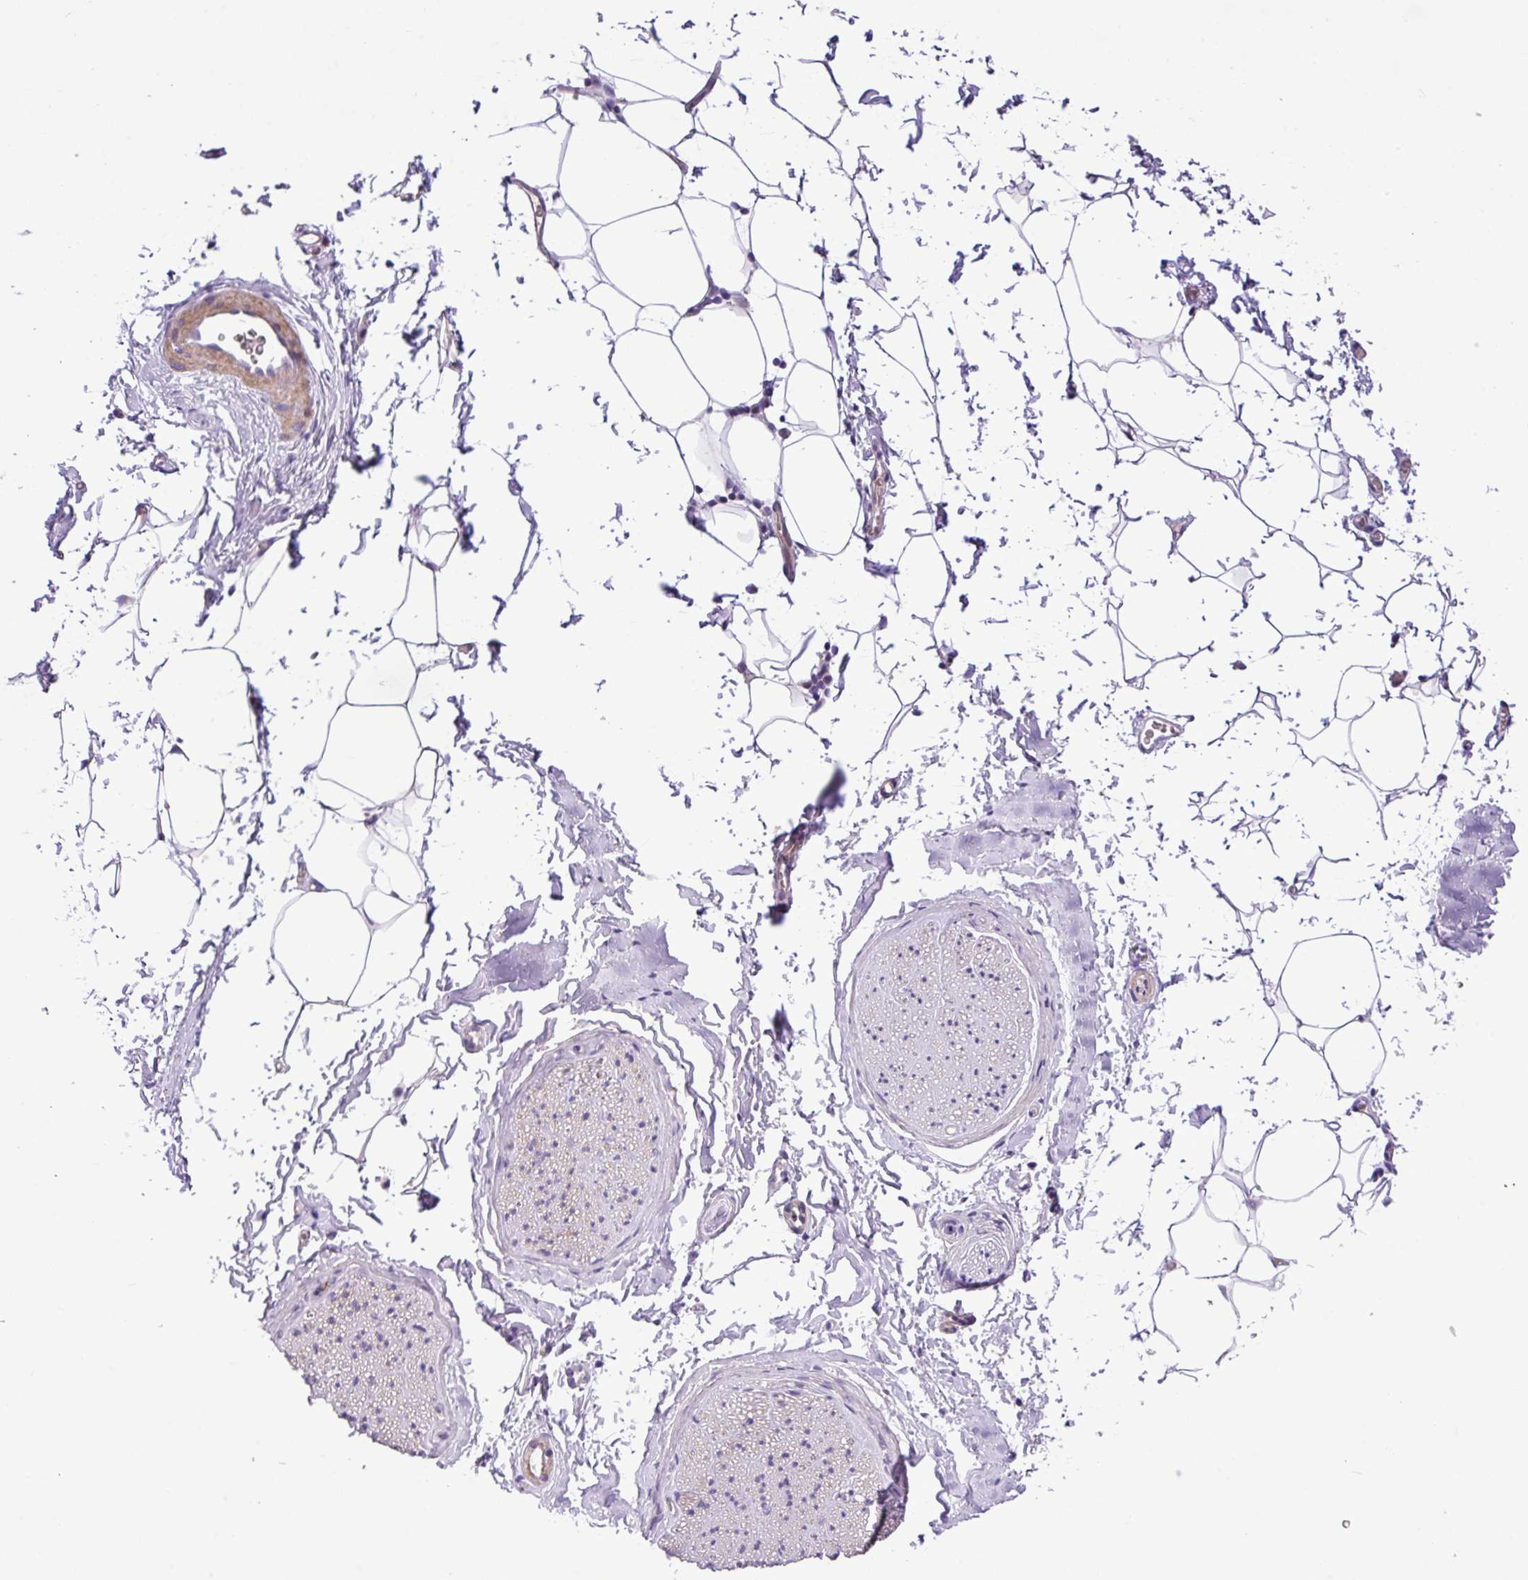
{"staining": {"intensity": "negative", "quantity": "none", "location": "none"}, "tissue": "adipose tissue", "cell_type": "Adipocytes", "image_type": "normal", "snomed": [{"axis": "morphology", "description": "Normal tissue, NOS"}, {"axis": "morphology", "description": "Adenocarcinoma, High grade"}, {"axis": "topography", "description": "Prostate"}, {"axis": "topography", "description": "Peripheral nerve tissue"}], "caption": "Human adipose tissue stained for a protein using immunohistochemistry (IHC) reveals no expression in adipocytes.", "gene": "YLPM1", "patient": {"sex": "male", "age": 68}}